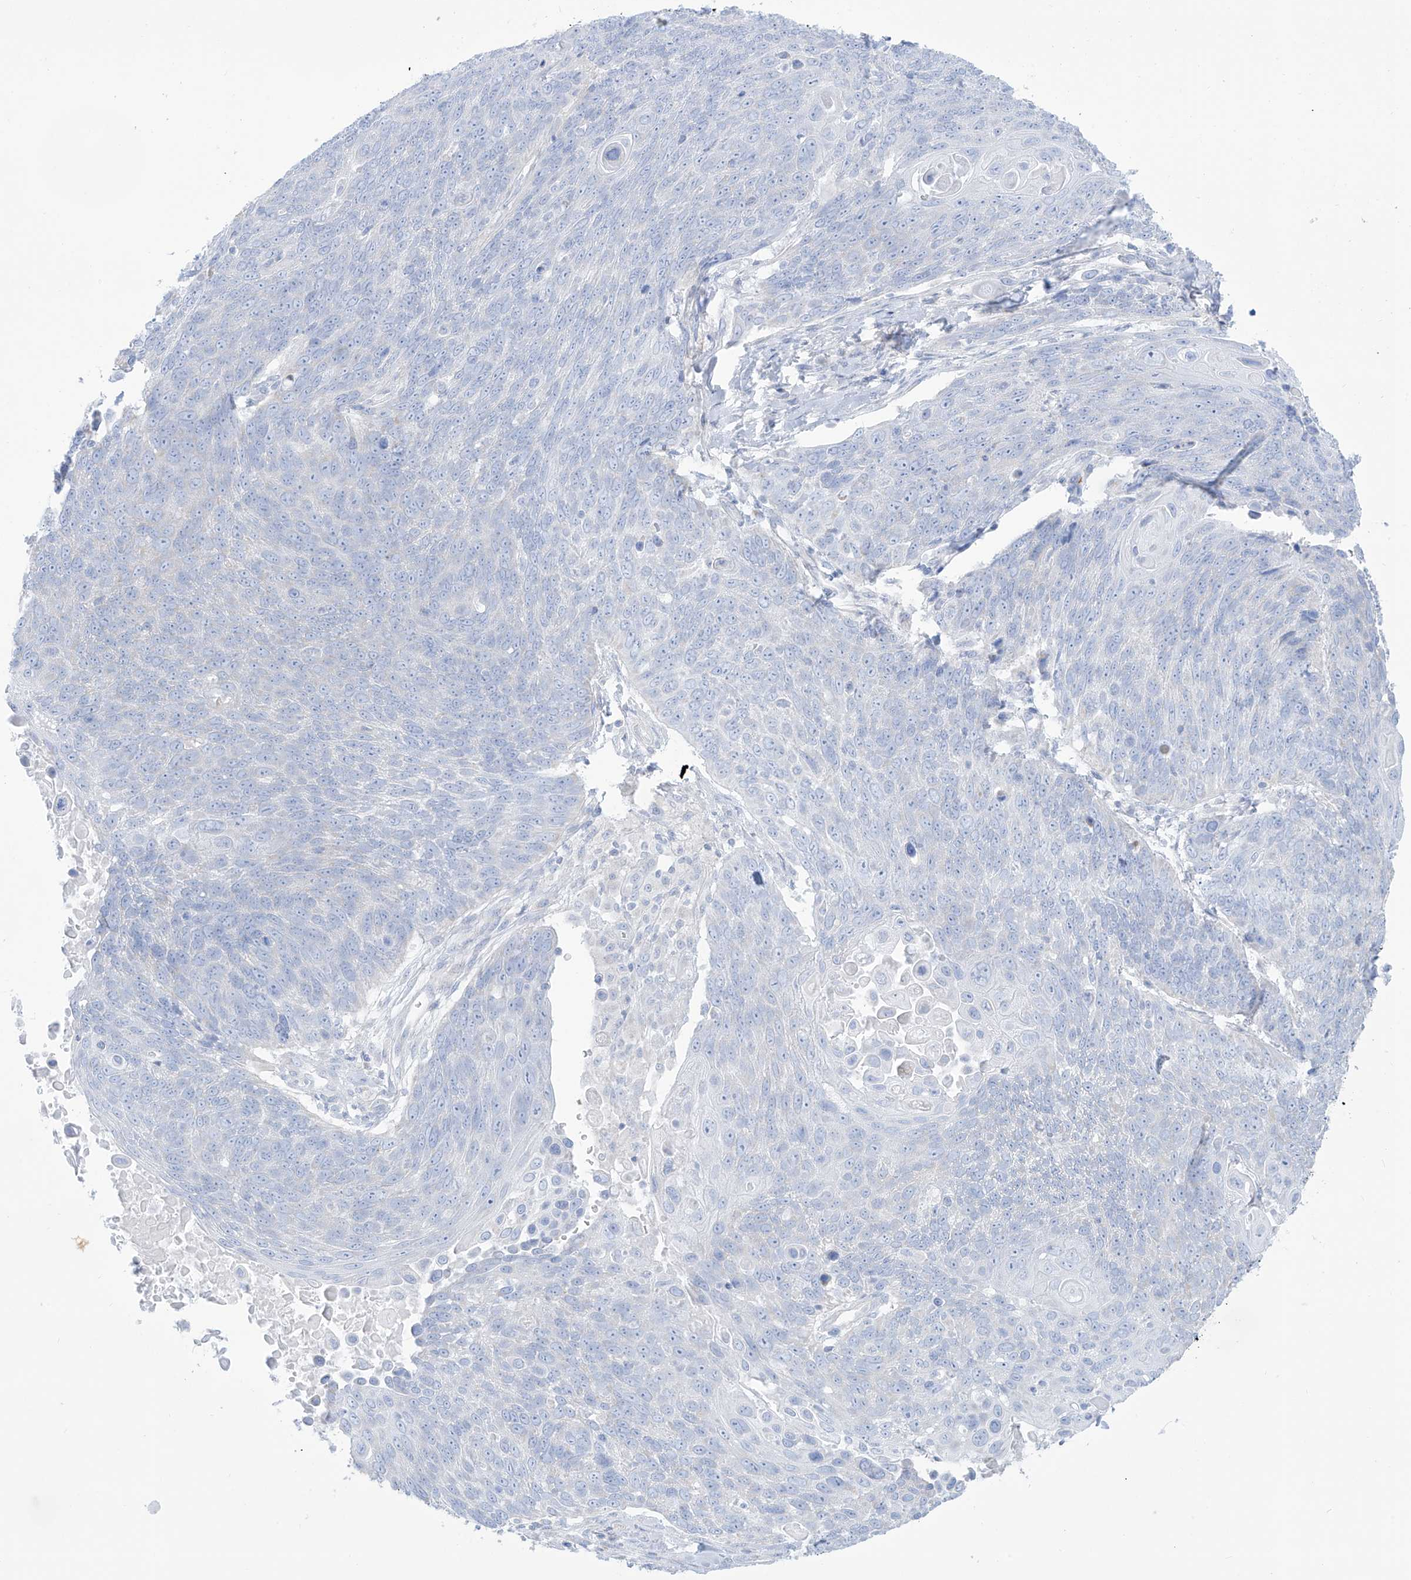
{"staining": {"intensity": "negative", "quantity": "none", "location": "none"}, "tissue": "lung cancer", "cell_type": "Tumor cells", "image_type": "cancer", "snomed": [{"axis": "morphology", "description": "Squamous cell carcinoma, NOS"}, {"axis": "topography", "description": "Lung"}], "caption": "Human squamous cell carcinoma (lung) stained for a protein using IHC displays no expression in tumor cells.", "gene": "SLC26A3", "patient": {"sex": "male", "age": 66}}